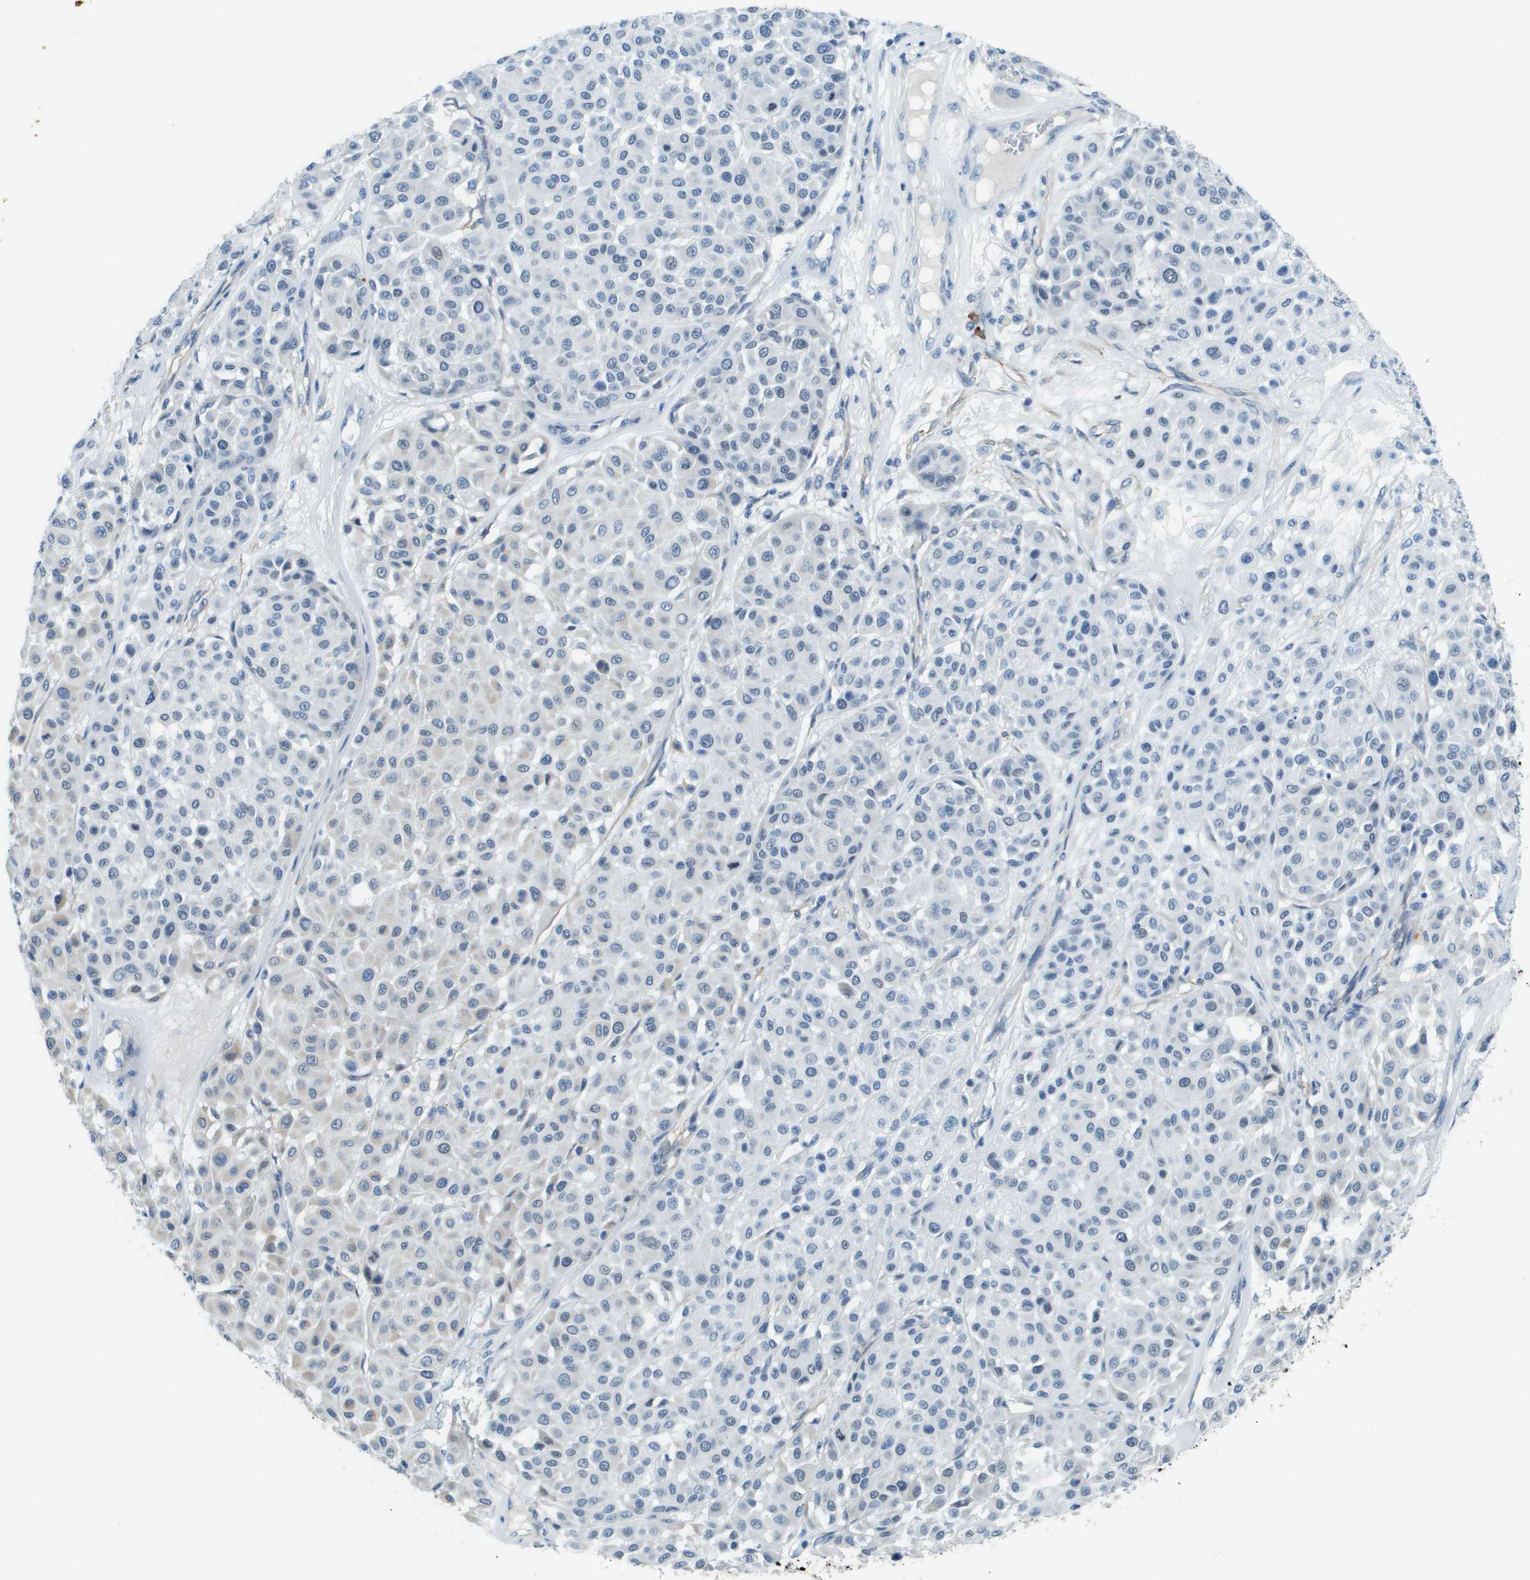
{"staining": {"intensity": "negative", "quantity": "none", "location": "none"}, "tissue": "melanoma", "cell_type": "Tumor cells", "image_type": "cancer", "snomed": [{"axis": "morphology", "description": "Malignant melanoma, Metastatic site"}, {"axis": "topography", "description": "Soft tissue"}], "caption": "Immunohistochemical staining of melanoma reveals no significant expression in tumor cells.", "gene": "SDC1", "patient": {"sex": "male", "age": 41}}